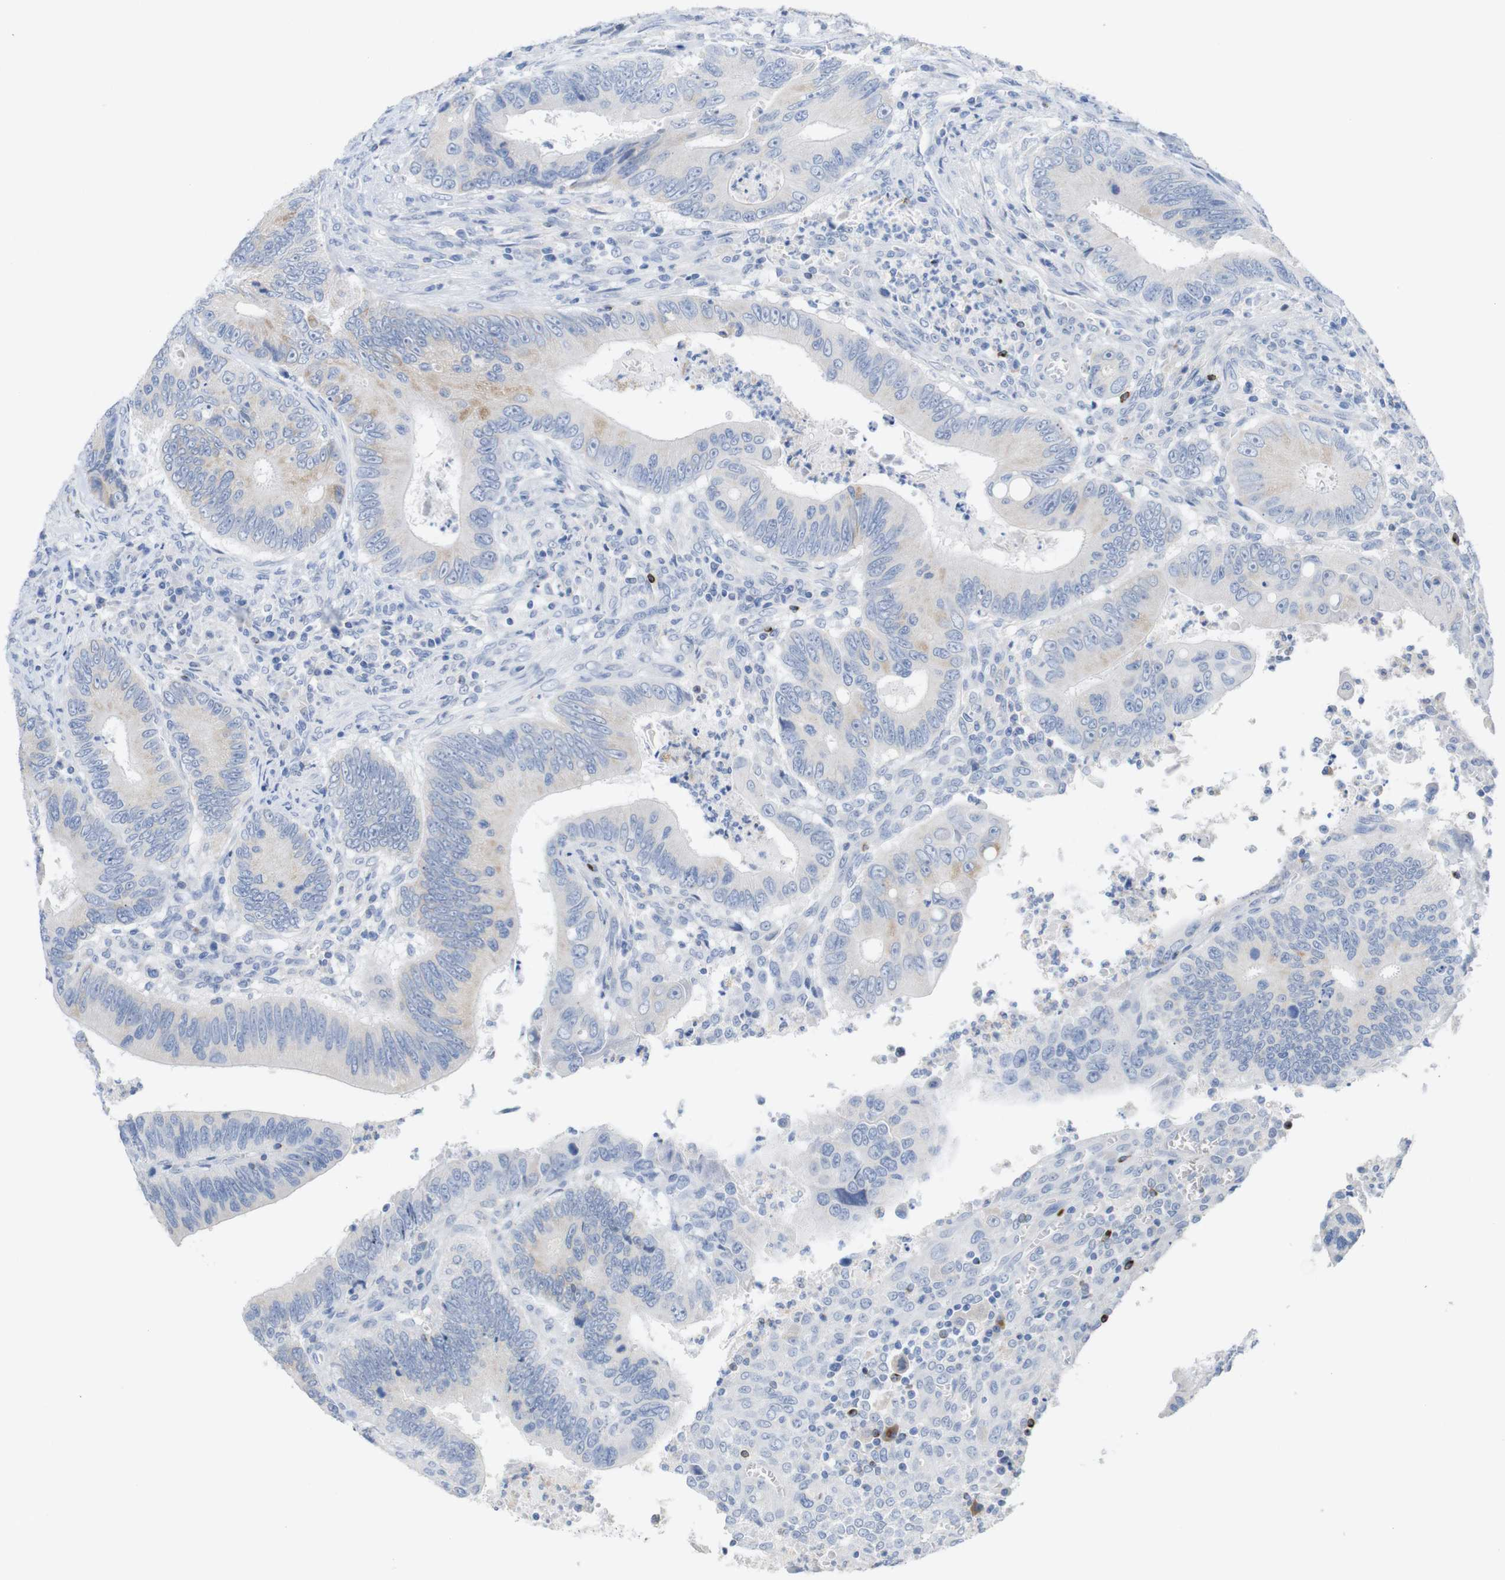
{"staining": {"intensity": "weak", "quantity": "<25%", "location": "cytoplasmic/membranous"}, "tissue": "colorectal cancer", "cell_type": "Tumor cells", "image_type": "cancer", "snomed": [{"axis": "morphology", "description": "Inflammation, NOS"}, {"axis": "morphology", "description": "Adenocarcinoma, NOS"}, {"axis": "topography", "description": "Colon"}], "caption": "Immunohistochemistry photomicrograph of neoplastic tissue: human colorectal adenocarcinoma stained with DAB (3,3'-diaminobenzidine) demonstrates no significant protein positivity in tumor cells.", "gene": "LAG3", "patient": {"sex": "male", "age": 72}}